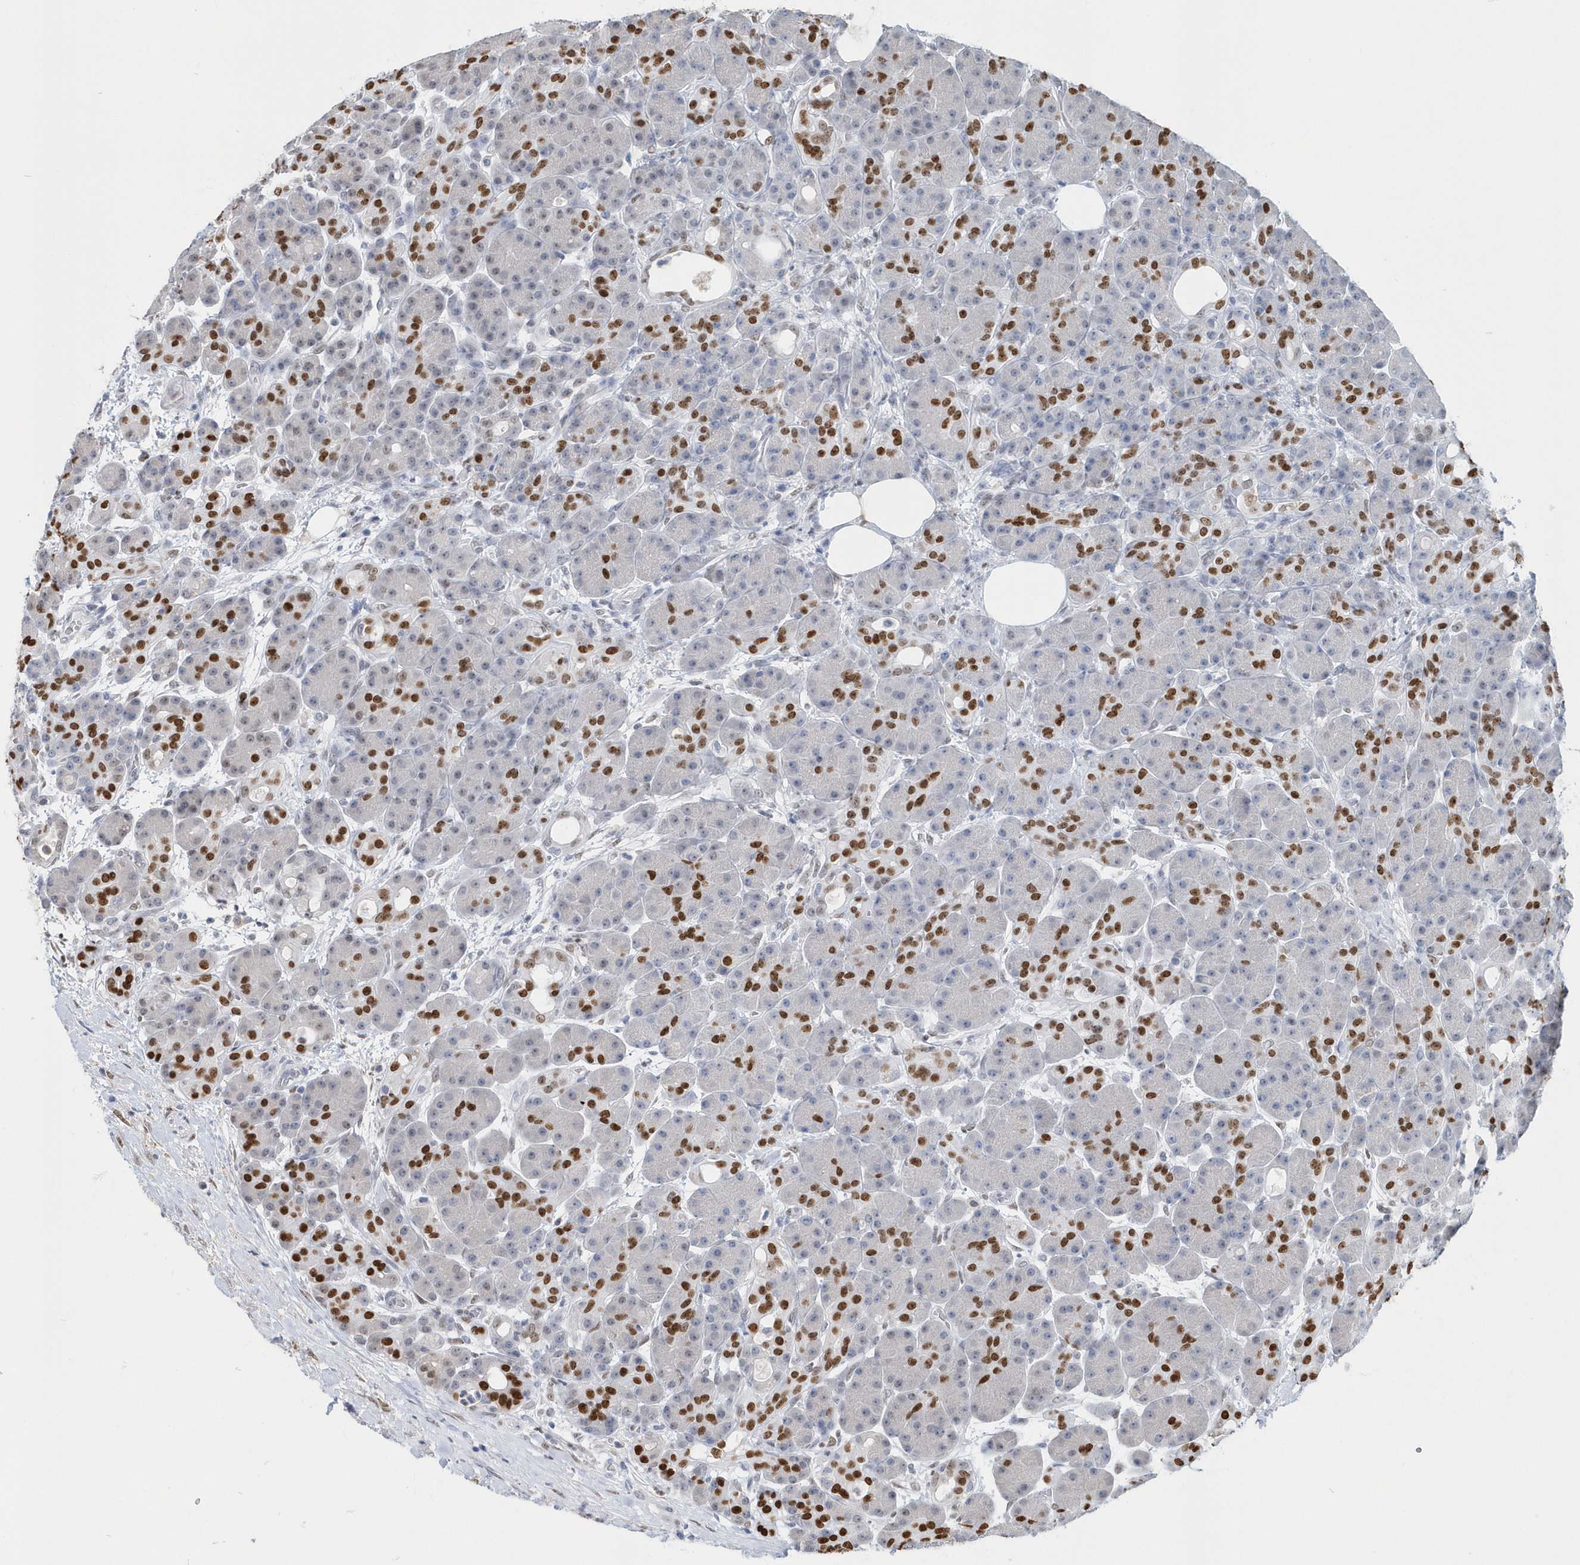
{"staining": {"intensity": "strong", "quantity": "<25%", "location": "nuclear"}, "tissue": "pancreas", "cell_type": "Exocrine glandular cells", "image_type": "normal", "snomed": [{"axis": "morphology", "description": "Normal tissue, NOS"}, {"axis": "topography", "description": "Pancreas"}], "caption": "An image showing strong nuclear expression in about <25% of exocrine glandular cells in unremarkable pancreas, as visualized by brown immunohistochemical staining.", "gene": "MACROH2A2", "patient": {"sex": "male", "age": 63}}